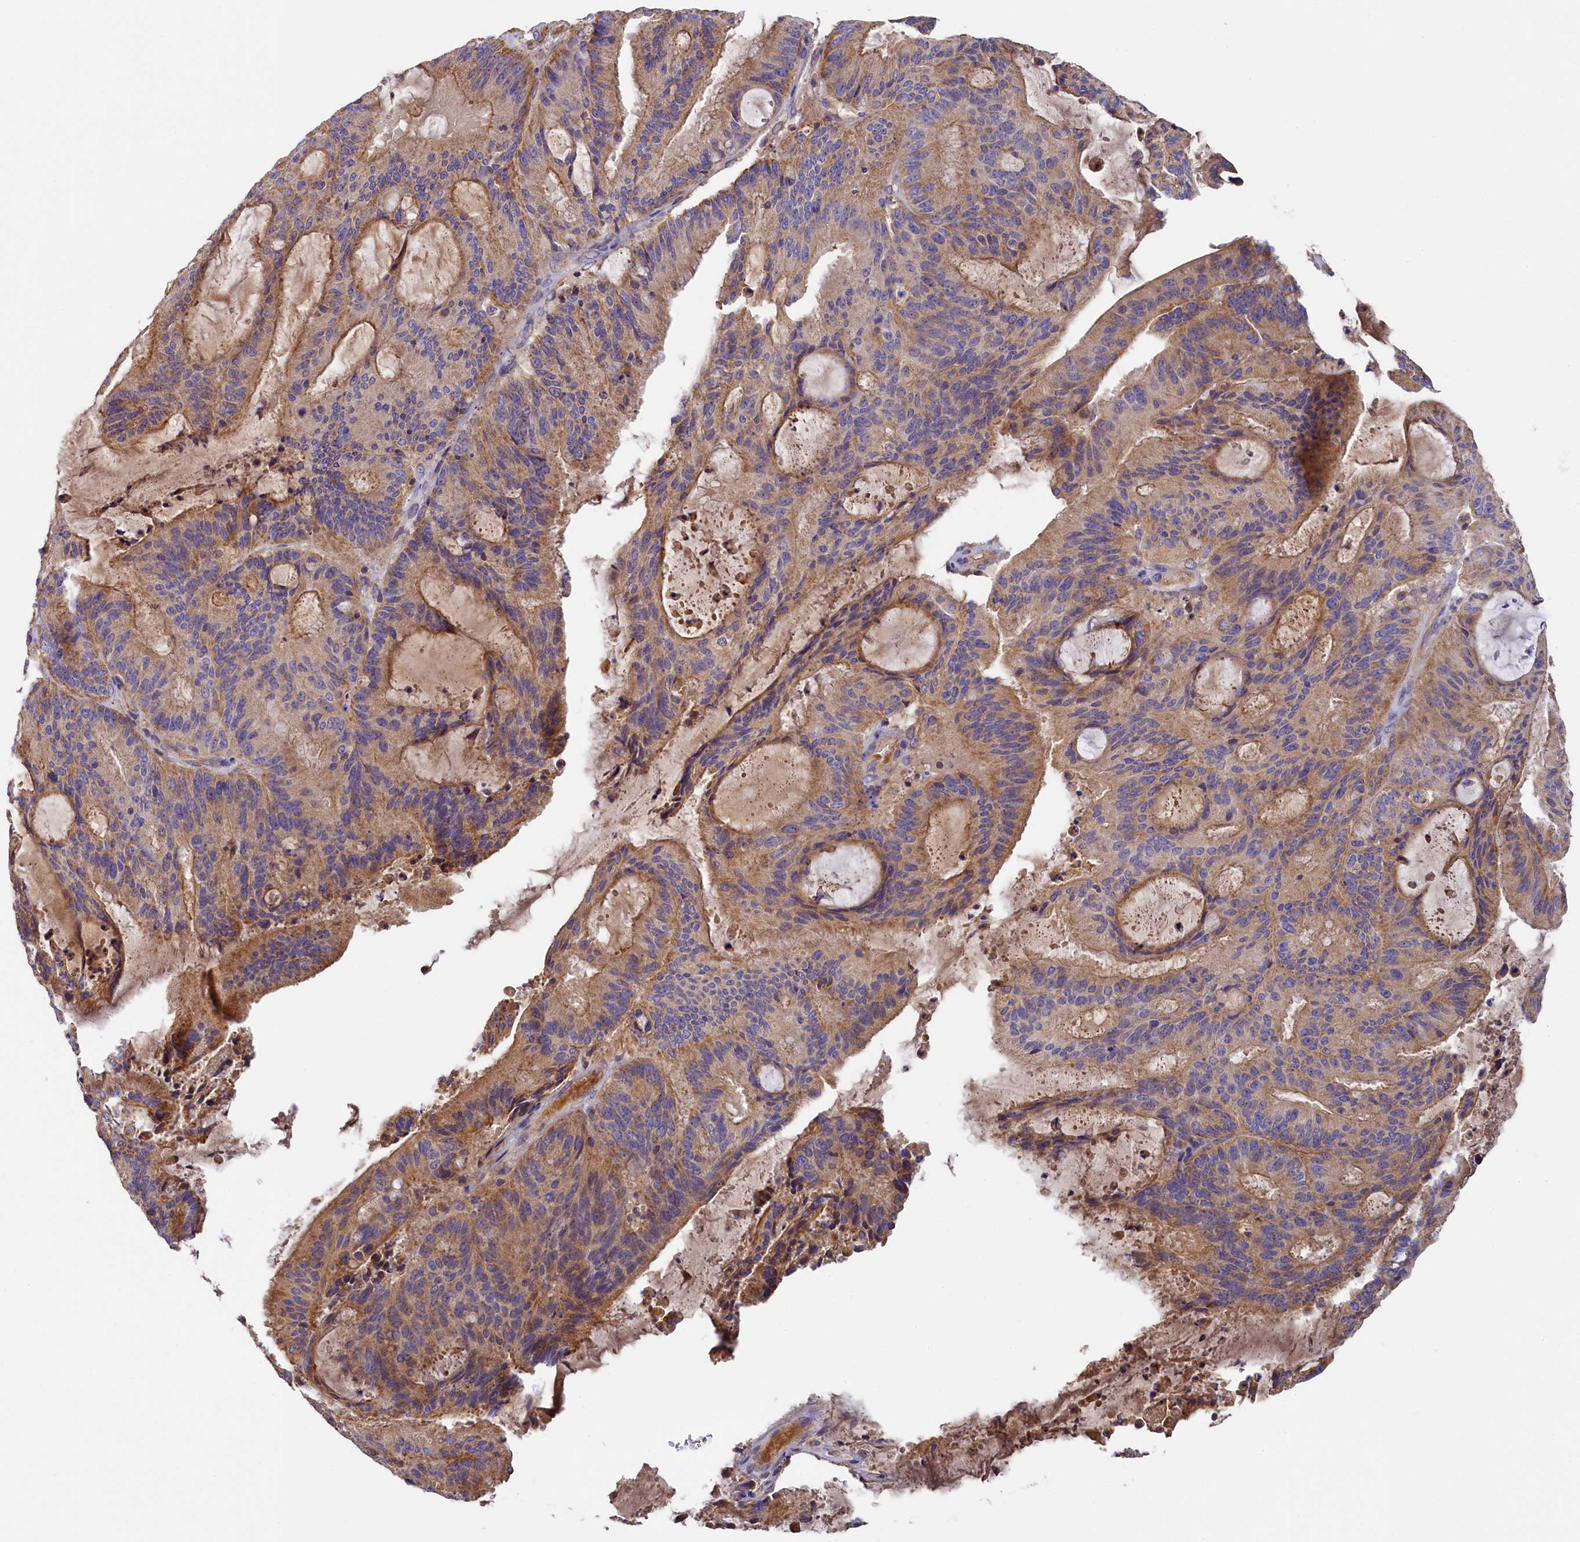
{"staining": {"intensity": "moderate", "quantity": ">75%", "location": "cytoplasmic/membranous"}, "tissue": "liver cancer", "cell_type": "Tumor cells", "image_type": "cancer", "snomed": [{"axis": "morphology", "description": "Normal tissue, NOS"}, {"axis": "morphology", "description": "Cholangiocarcinoma"}, {"axis": "topography", "description": "Liver"}, {"axis": "topography", "description": "Peripheral nerve tissue"}], "caption": "Moderate cytoplasmic/membranous expression is appreciated in about >75% of tumor cells in cholangiocarcinoma (liver).", "gene": "SEC31B", "patient": {"sex": "female", "age": 73}}